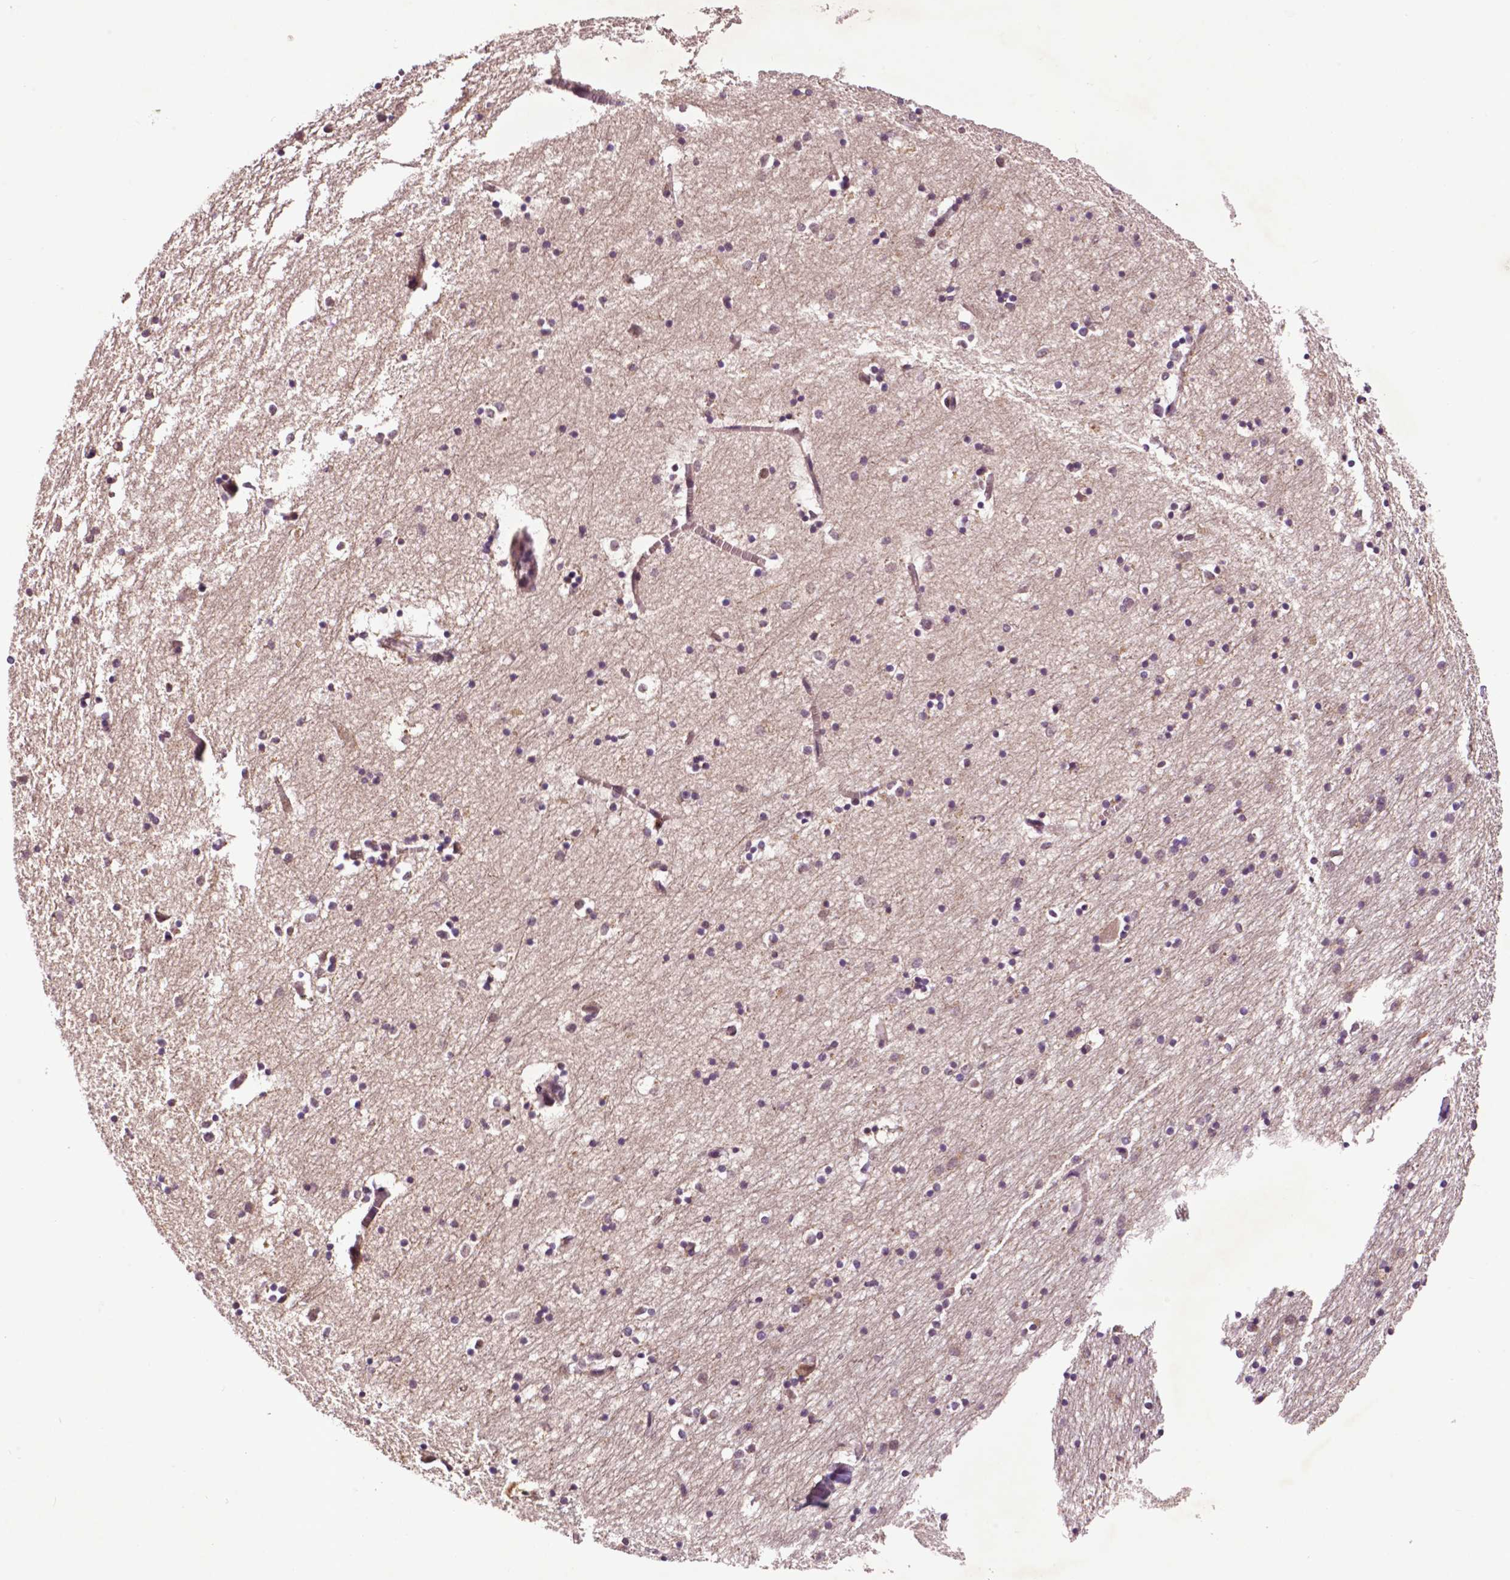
{"staining": {"intensity": "moderate", "quantity": "<25%", "location": "cytoplasmic/membranous,nuclear"}, "tissue": "hippocampus", "cell_type": "Glial cells", "image_type": "normal", "snomed": [{"axis": "morphology", "description": "Normal tissue, NOS"}, {"axis": "topography", "description": "Lateral ventricle wall"}, {"axis": "topography", "description": "Hippocampus"}], "caption": "IHC of benign human hippocampus shows low levels of moderate cytoplasmic/membranous,nuclear expression in approximately <25% of glial cells. The staining was performed using DAB (3,3'-diaminobenzidine), with brown indicating positive protein expression. Nuclei are stained blue with hematoxylin.", "gene": "TMX2", "patient": {"sex": "female", "age": 63}}